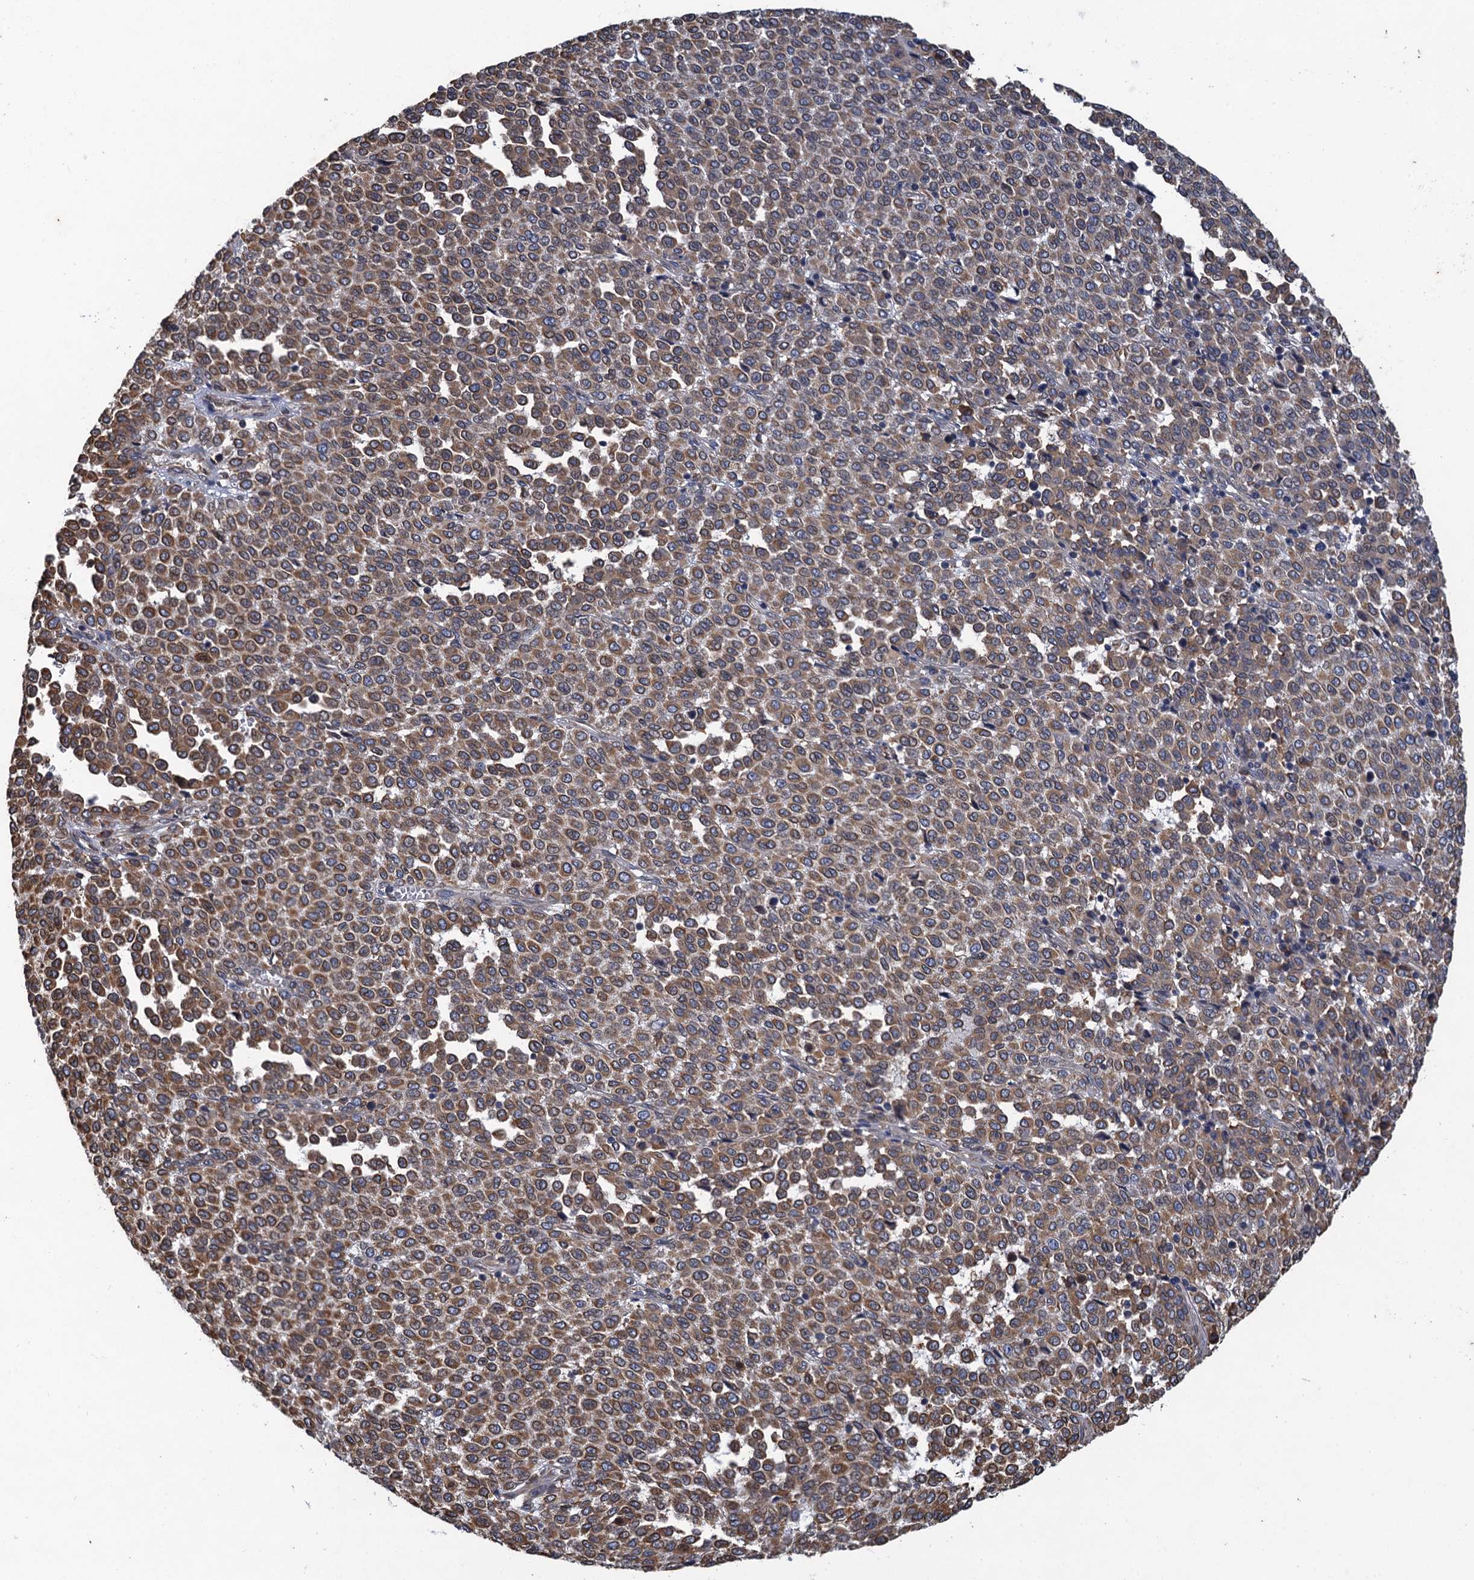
{"staining": {"intensity": "moderate", "quantity": ">75%", "location": "cytoplasmic/membranous"}, "tissue": "melanoma", "cell_type": "Tumor cells", "image_type": "cancer", "snomed": [{"axis": "morphology", "description": "Malignant melanoma, Metastatic site"}, {"axis": "topography", "description": "Pancreas"}], "caption": "Immunohistochemistry (IHC) photomicrograph of human malignant melanoma (metastatic site) stained for a protein (brown), which reveals medium levels of moderate cytoplasmic/membranous staining in approximately >75% of tumor cells.", "gene": "ARMC5", "patient": {"sex": "female", "age": 30}}